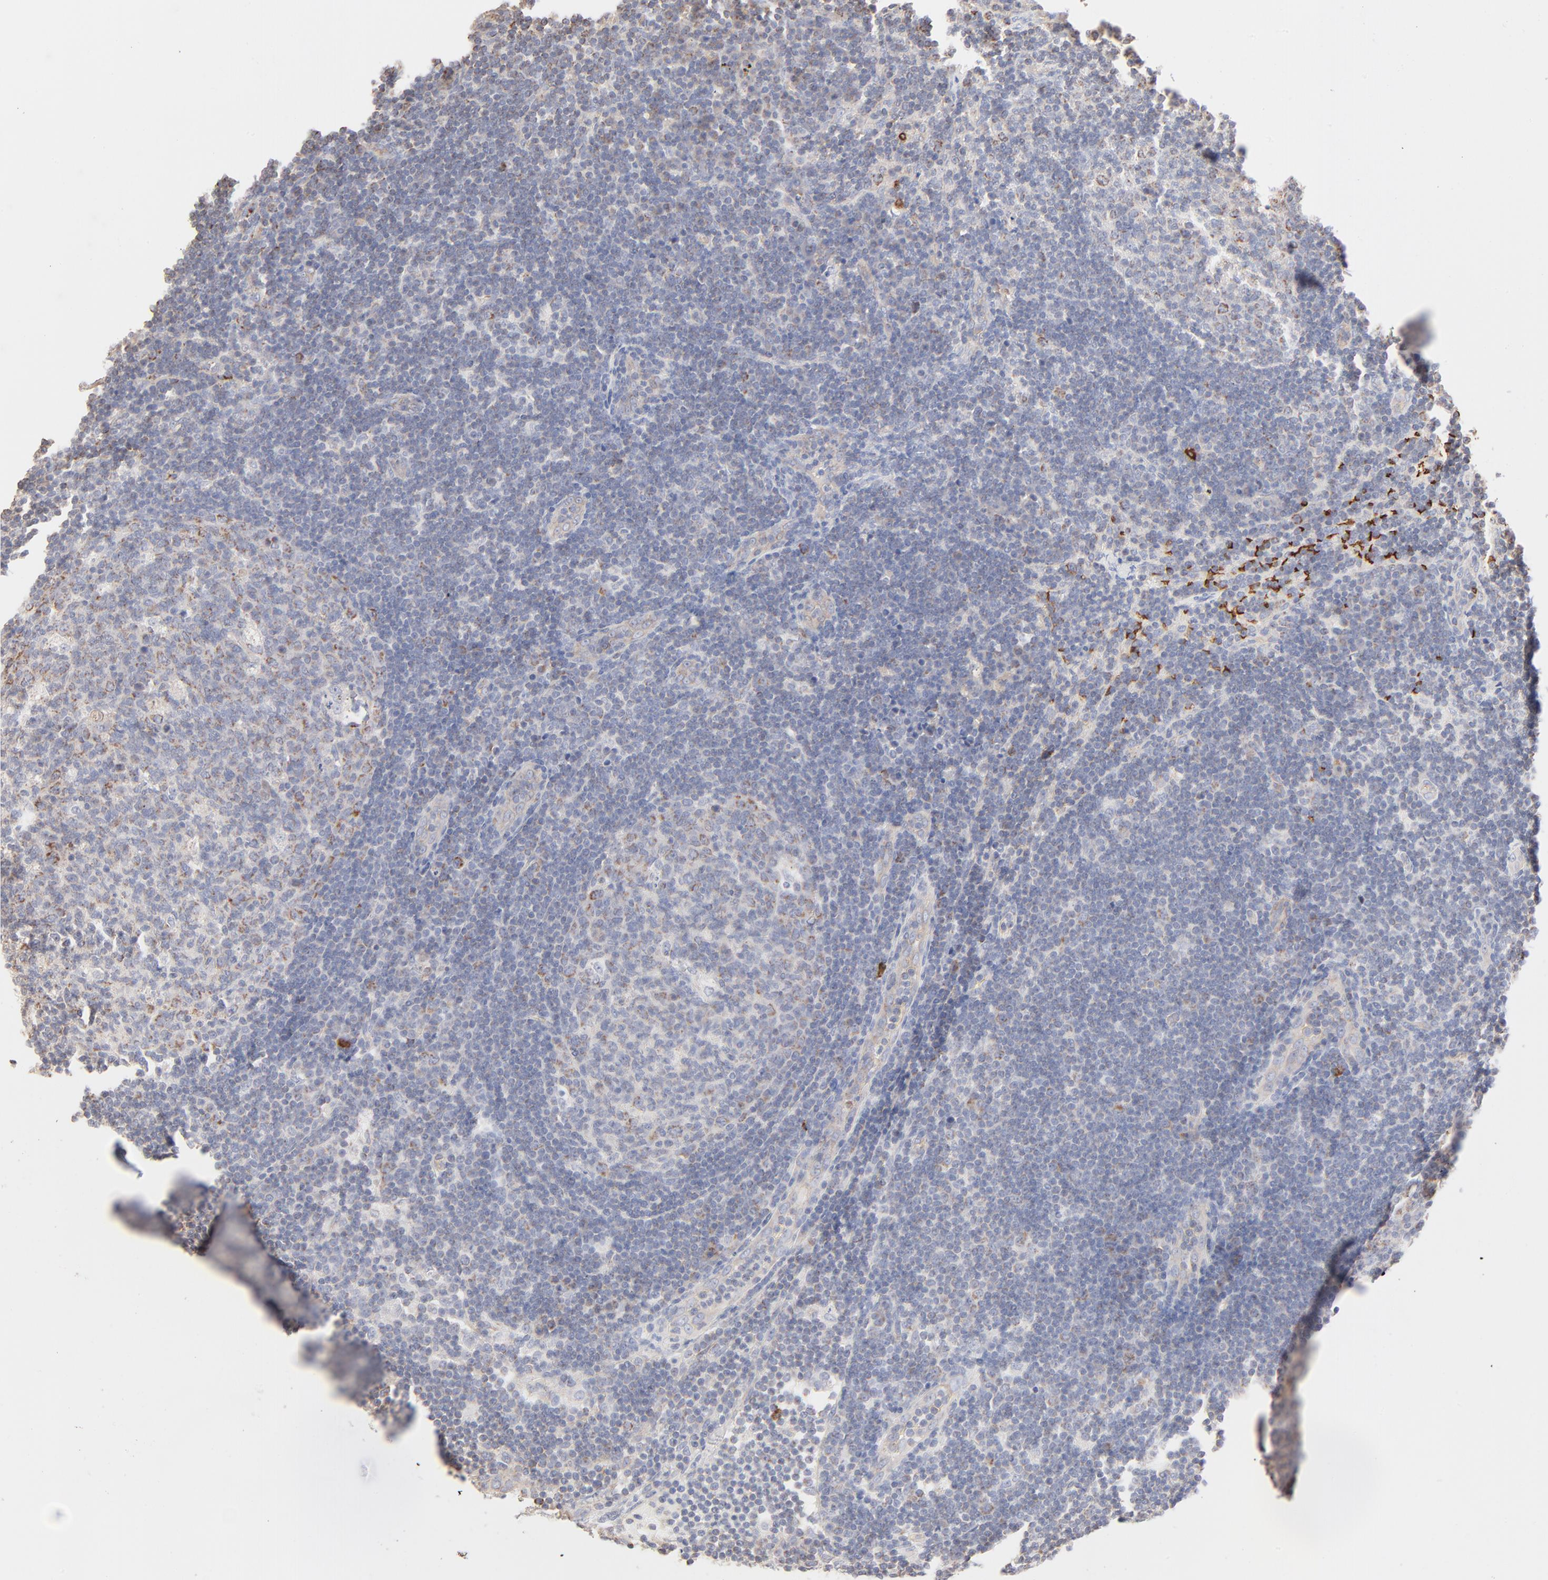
{"staining": {"intensity": "moderate", "quantity": "25%-75%", "location": "cytoplasmic/membranous"}, "tissue": "lymph node", "cell_type": "Germinal center cells", "image_type": "normal", "snomed": [{"axis": "morphology", "description": "Normal tissue, NOS"}, {"axis": "morphology", "description": "Squamous cell carcinoma, metastatic, NOS"}, {"axis": "topography", "description": "Lymph node"}], "caption": "High-magnification brightfield microscopy of benign lymph node stained with DAB (3,3'-diaminobenzidine) (brown) and counterstained with hematoxylin (blue). germinal center cells exhibit moderate cytoplasmic/membranous staining is seen in about25%-75% of cells. (DAB IHC, brown staining for protein, blue staining for nuclei).", "gene": "SPTB", "patient": {"sex": "female", "age": 53}}